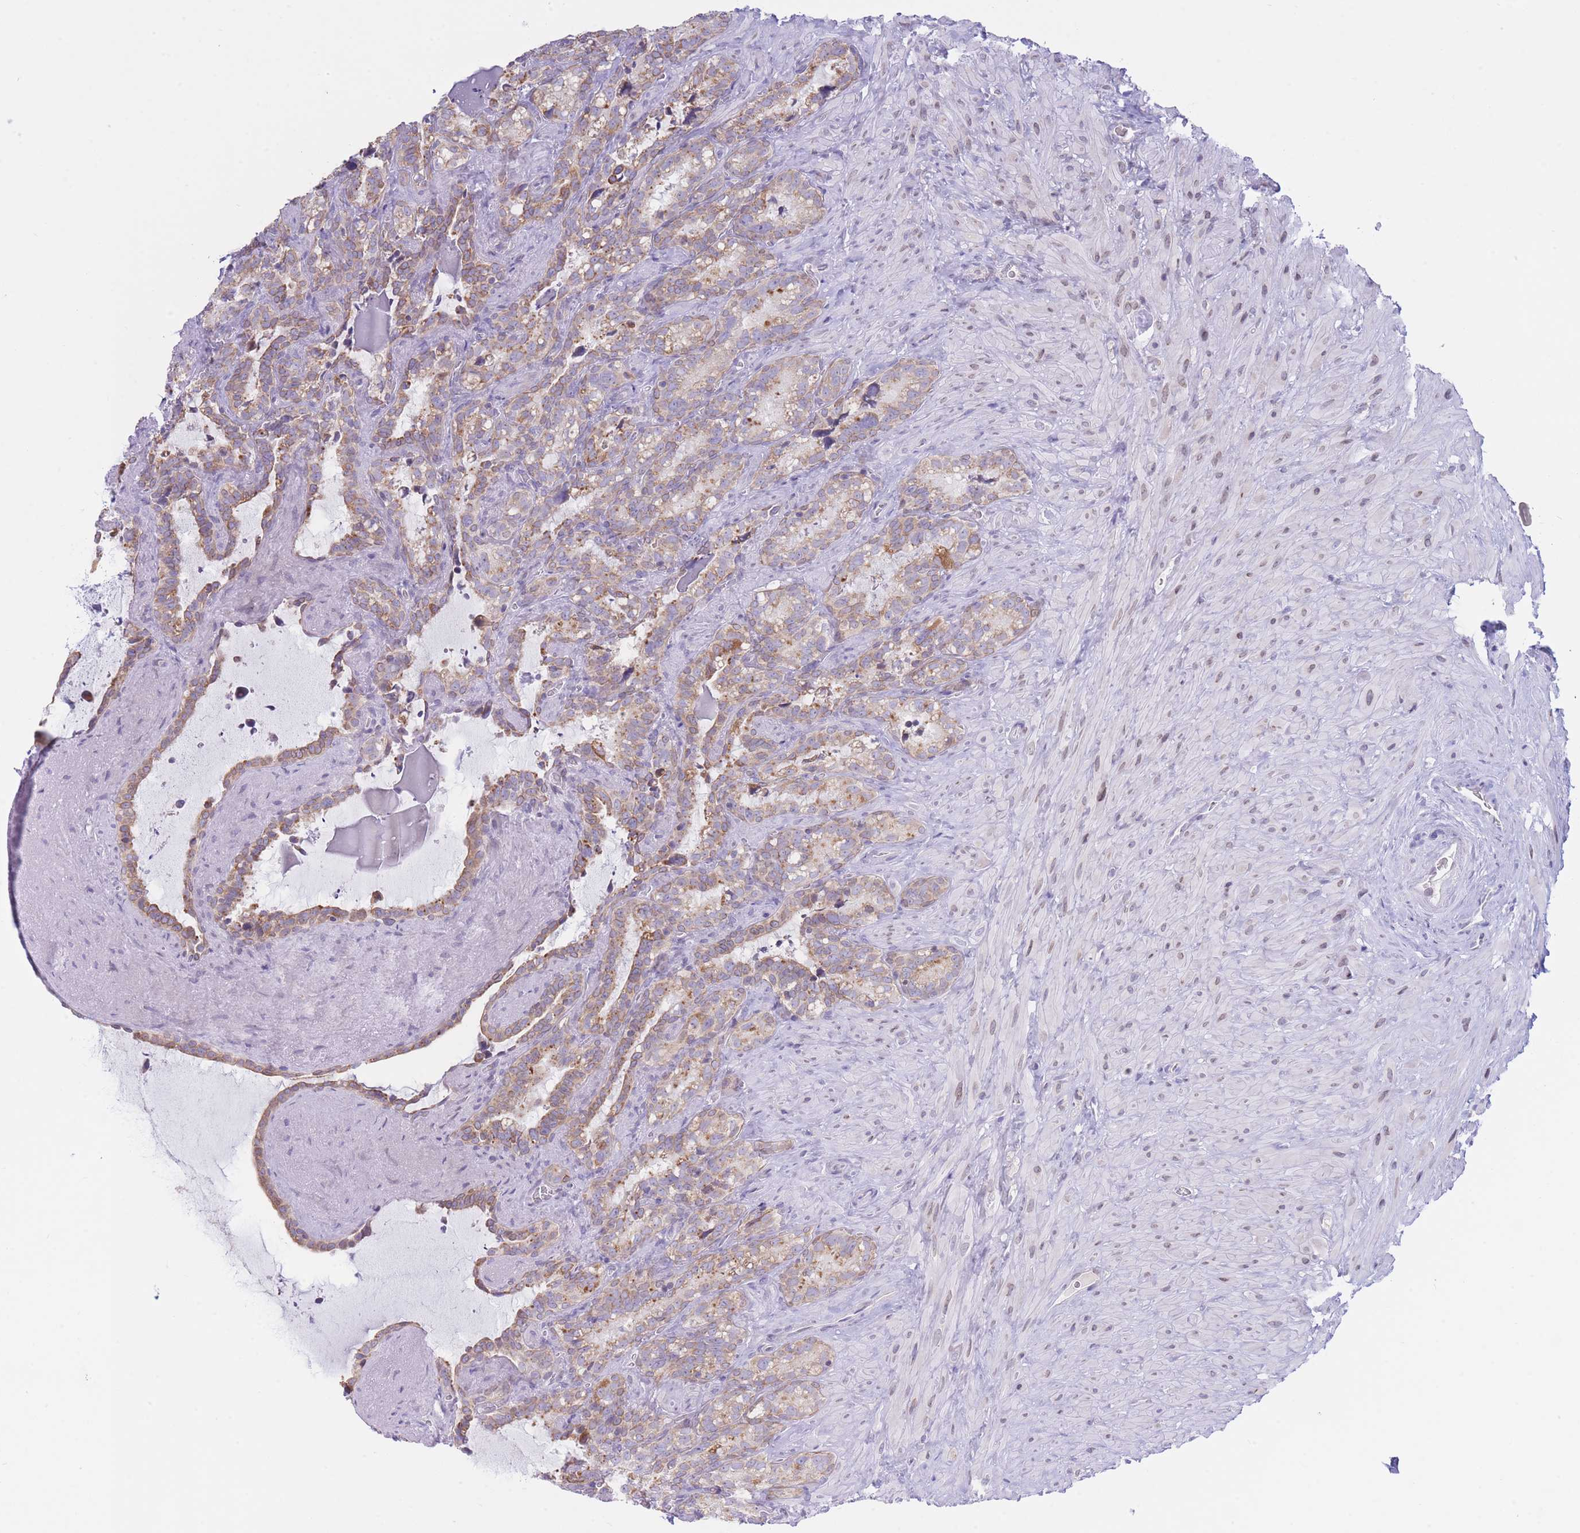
{"staining": {"intensity": "moderate", "quantity": ">75%", "location": "cytoplasmic/membranous"}, "tissue": "seminal vesicle", "cell_type": "Glandular cells", "image_type": "normal", "snomed": [{"axis": "morphology", "description": "Normal tissue, NOS"}, {"axis": "topography", "description": "Prostate"}, {"axis": "topography", "description": "Seminal veicle"}], "caption": "This is an image of immunohistochemistry staining of benign seminal vesicle, which shows moderate staining in the cytoplasmic/membranous of glandular cells.", "gene": "NANP", "patient": {"sex": "male", "age": 58}}